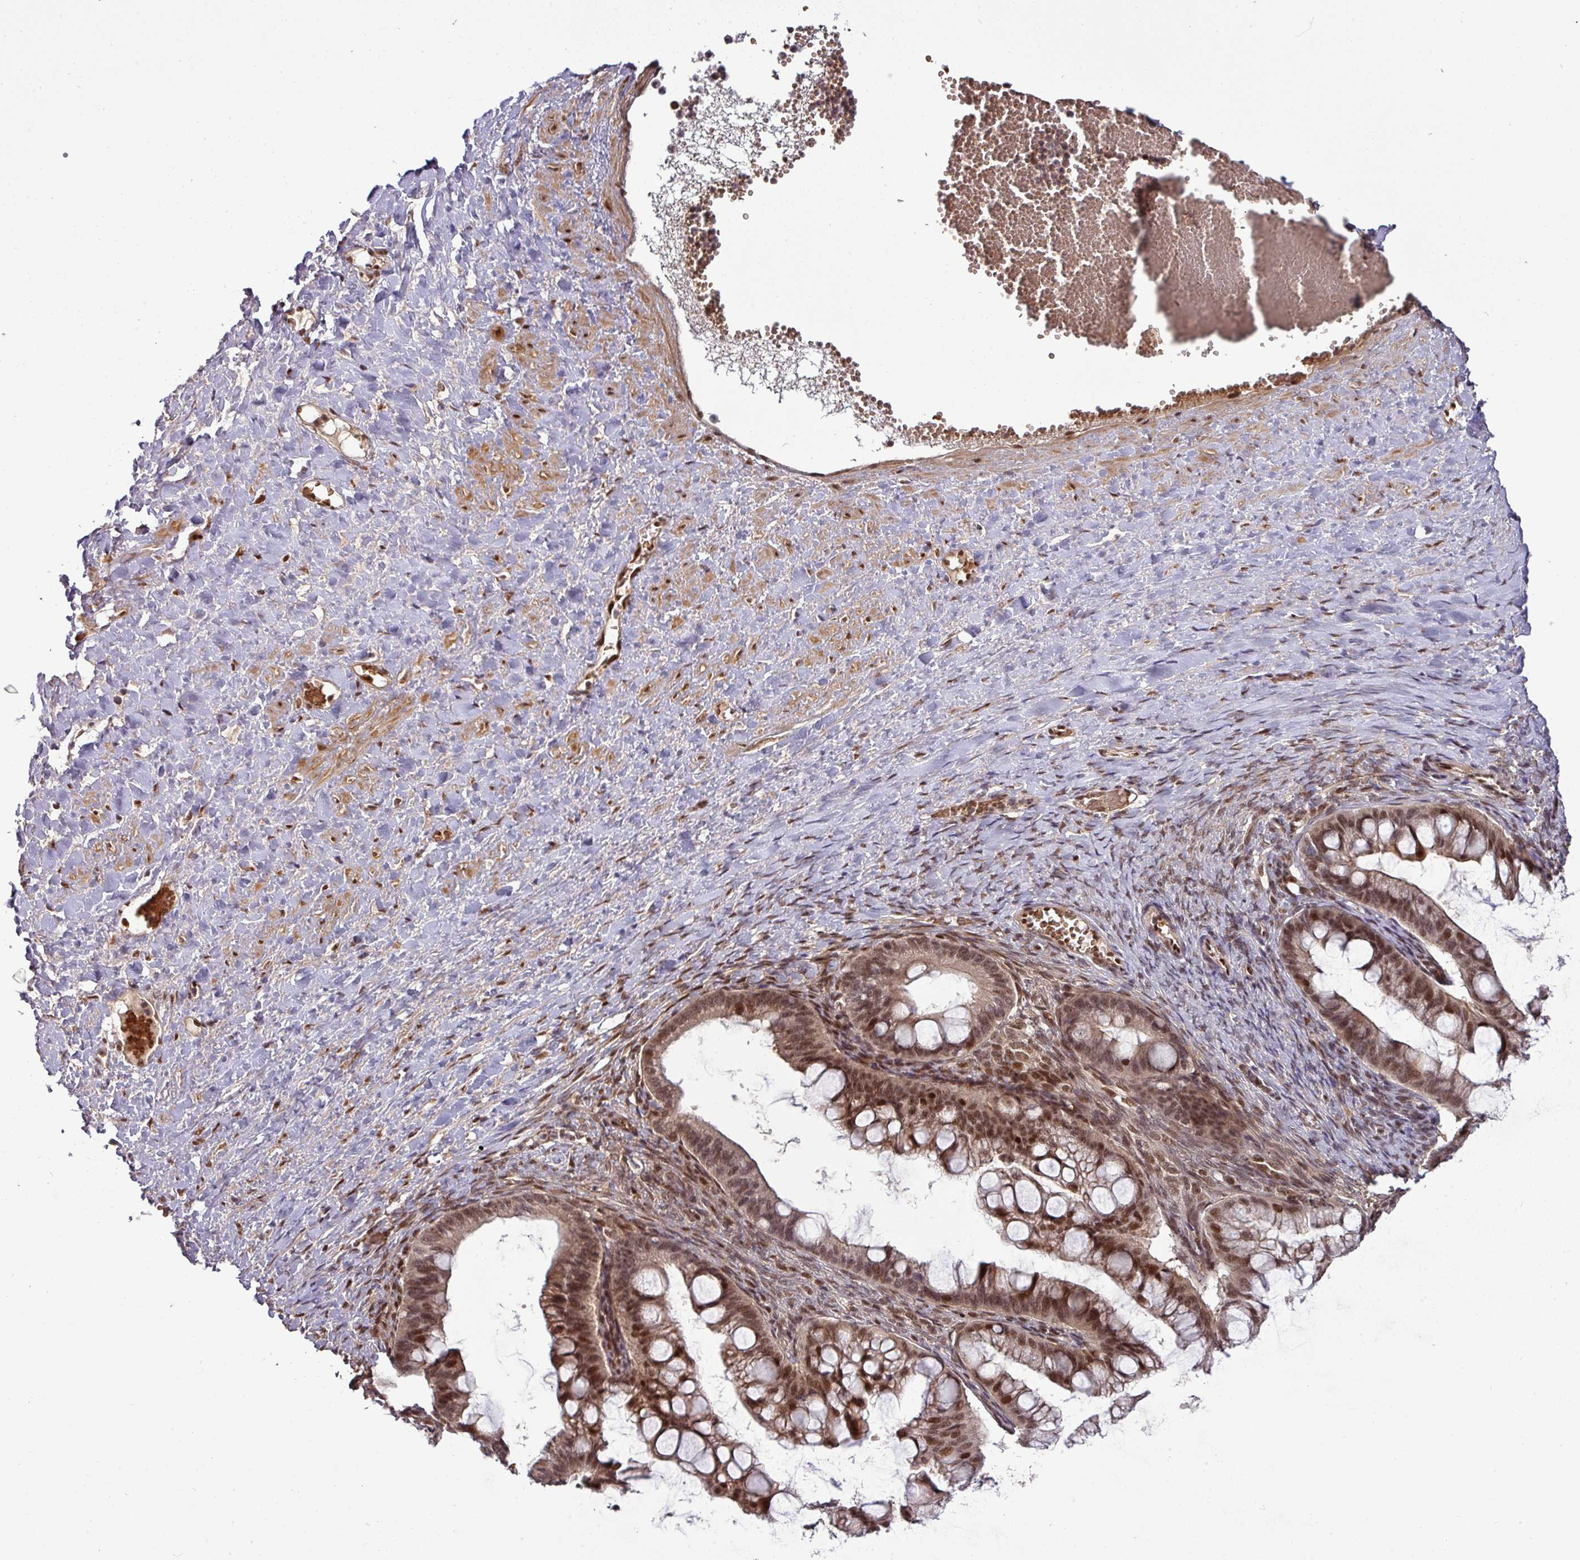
{"staining": {"intensity": "strong", "quantity": ">75%", "location": "nuclear"}, "tissue": "ovarian cancer", "cell_type": "Tumor cells", "image_type": "cancer", "snomed": [{"axis": "morphology", "description": "Cystadenocarcinoma, mucinous, NOS"}, {"axis": "topography", "description": "Ovary"}], "caption": "Ovarian cancer (mucinous cystadenocarcinoma) stained with a protein marker exhibits strong staining in tumor cells.", "gene": "CIC", "patient": {"sex": "female", "age": 73}}